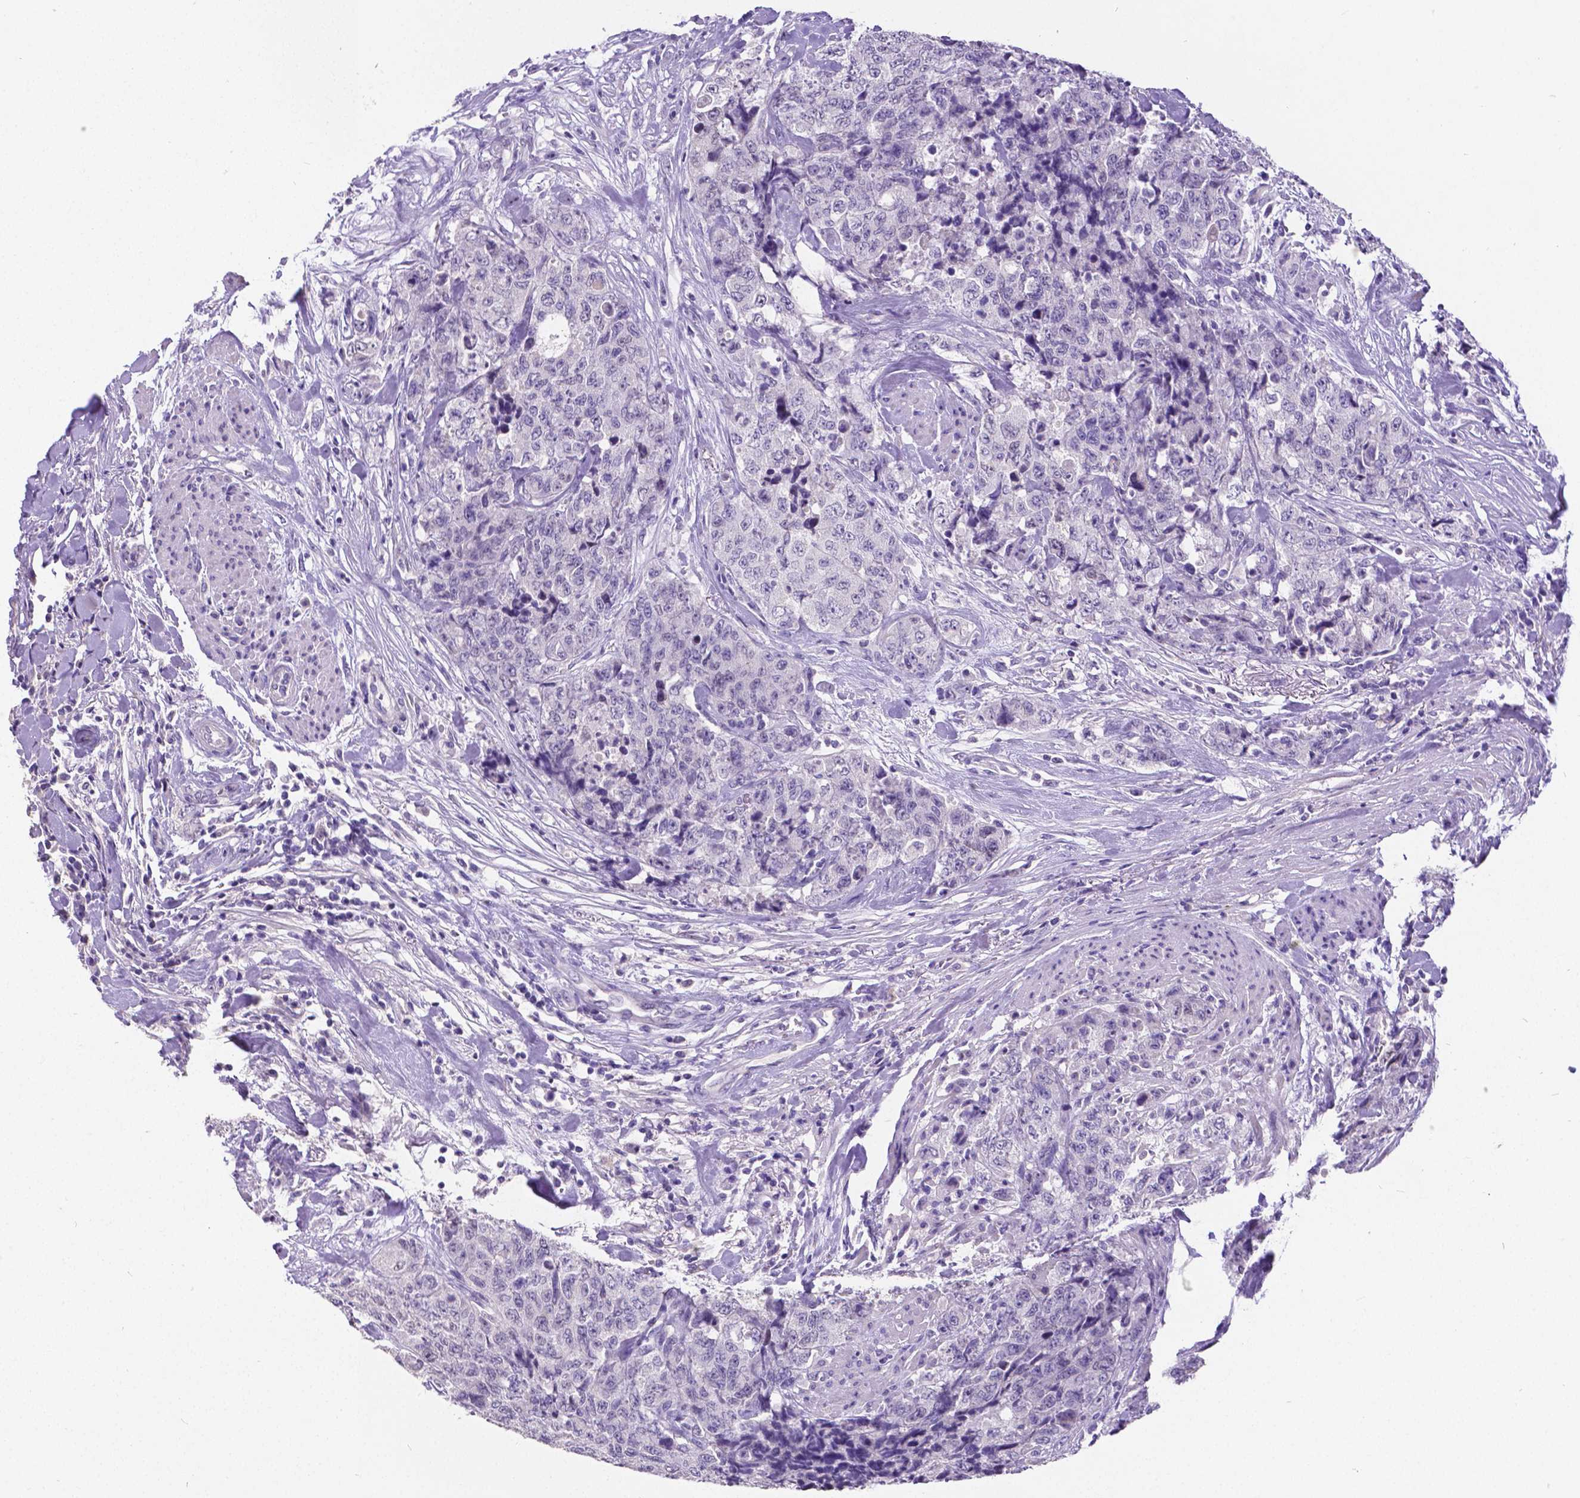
{"staining": {"intensity": "negative", "quantity": "none", "location": "none"}, "tissue": "urothelial cancer", "cell_type": "Tumor cells", "image_type": "cancer", "snomed": [{"axis": "morphology", "description": "Urothelial carcinoma, High grade"}, {"axis": "topography", "description": "Urinary bladder"}], "caption": "This is an immunohistochemistry (IHC) photomicrograph of human urothelial carcinoma (high-grade). There is no expression in tumor cells.", "gene": "SATB2", "patient": {"sex": "female", "age": 78}}